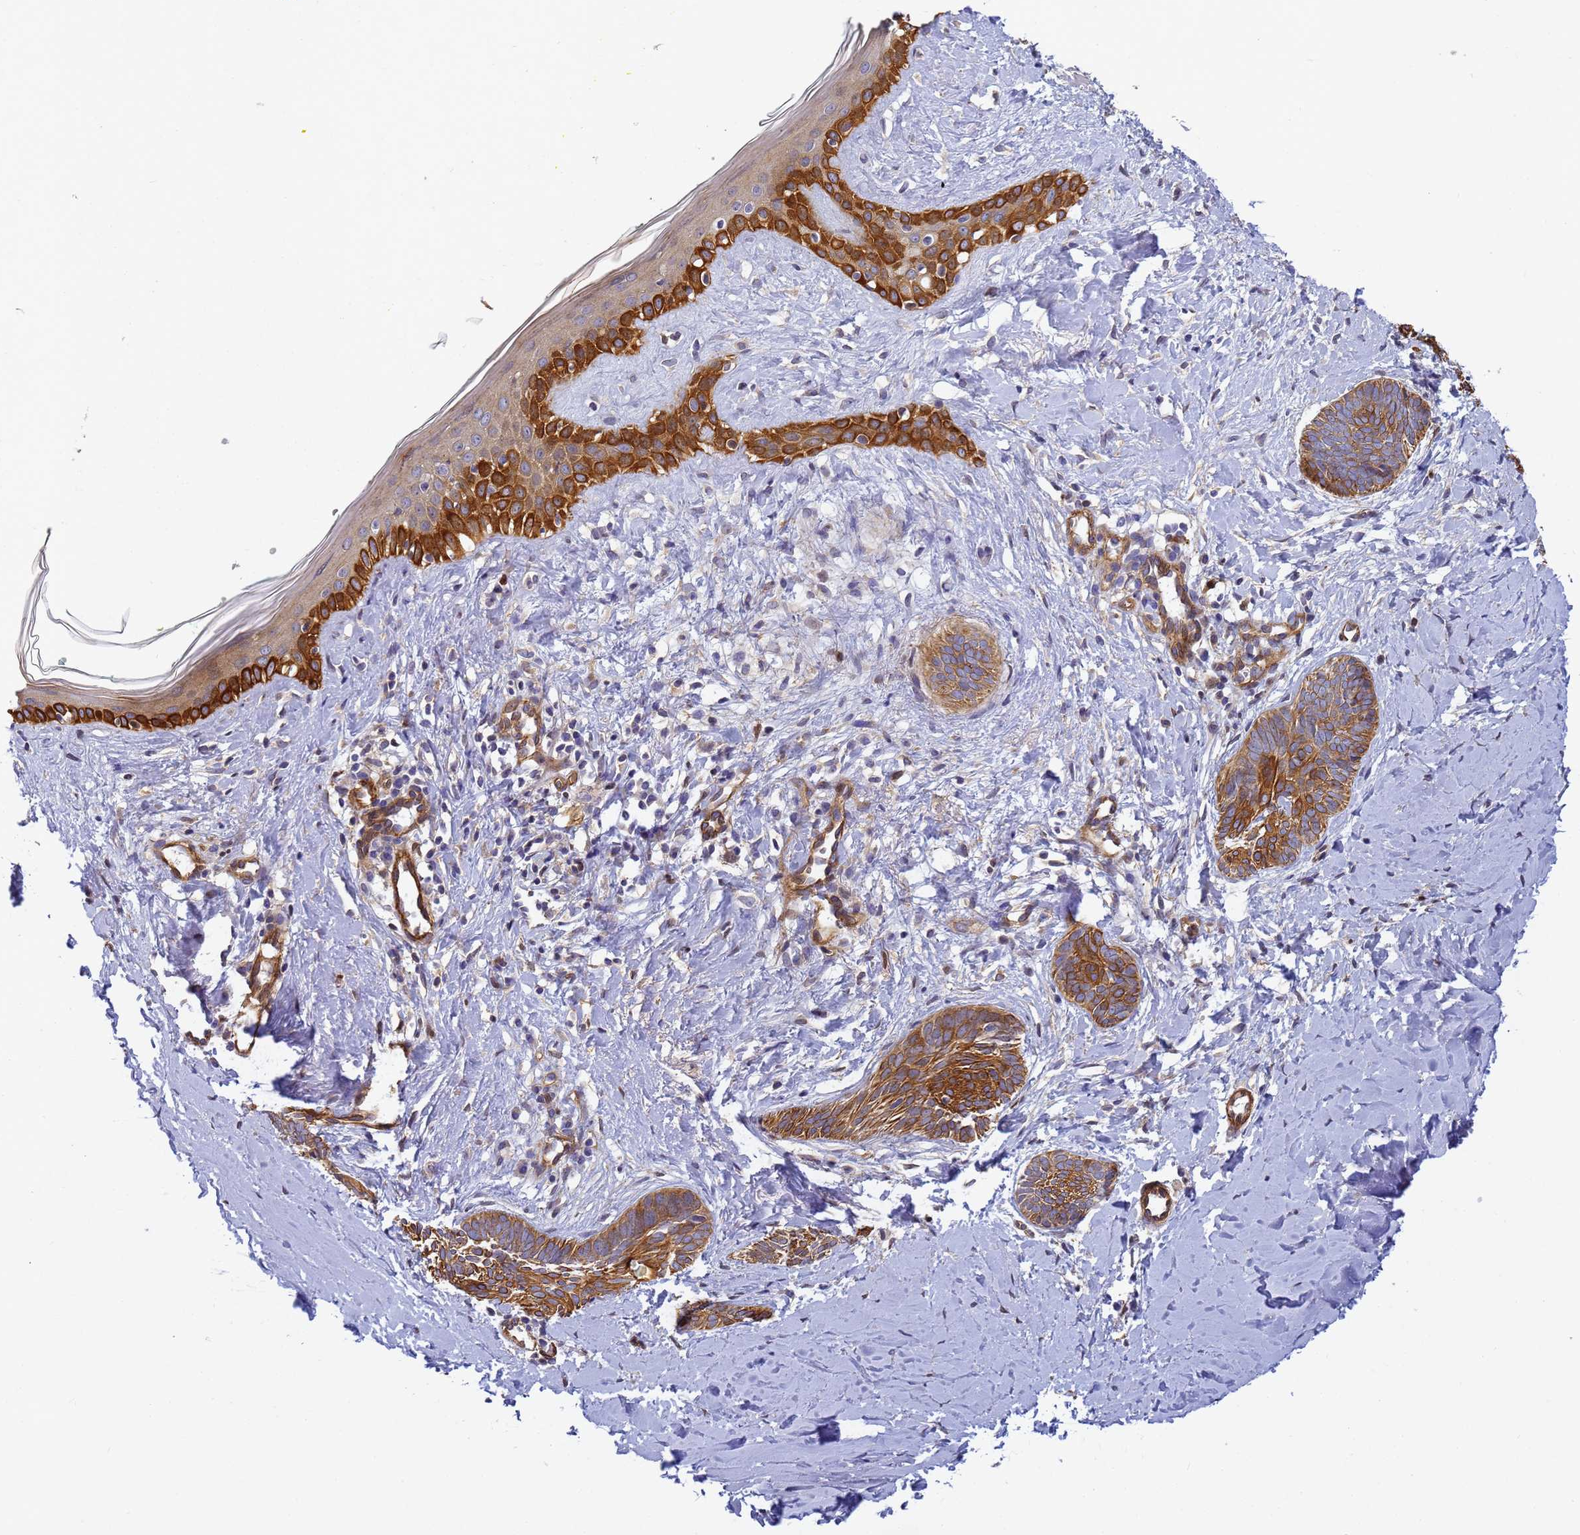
{"staining": {"intensity": "strong", "quantity": ">75%", "location": "cytoplasmic/membranous"}, "tissue": "skin cancer", "cell_type": "Tumor cells", "image_type": "cancer", "snomed": [{"axis": "morphology", "description": "Basal cell carcinoma"}, {"axis": "topography", "description": "Skin"}], "caption": "Immunohistochemical staining of human skin cancer (basal cell carcinoma) exhibits strong cytoplasmic/membranous protein expression in approximately >75% of tumor cells.", "gene": "RALGAPA2", "patient": {"sex": "female", "age": 81}}